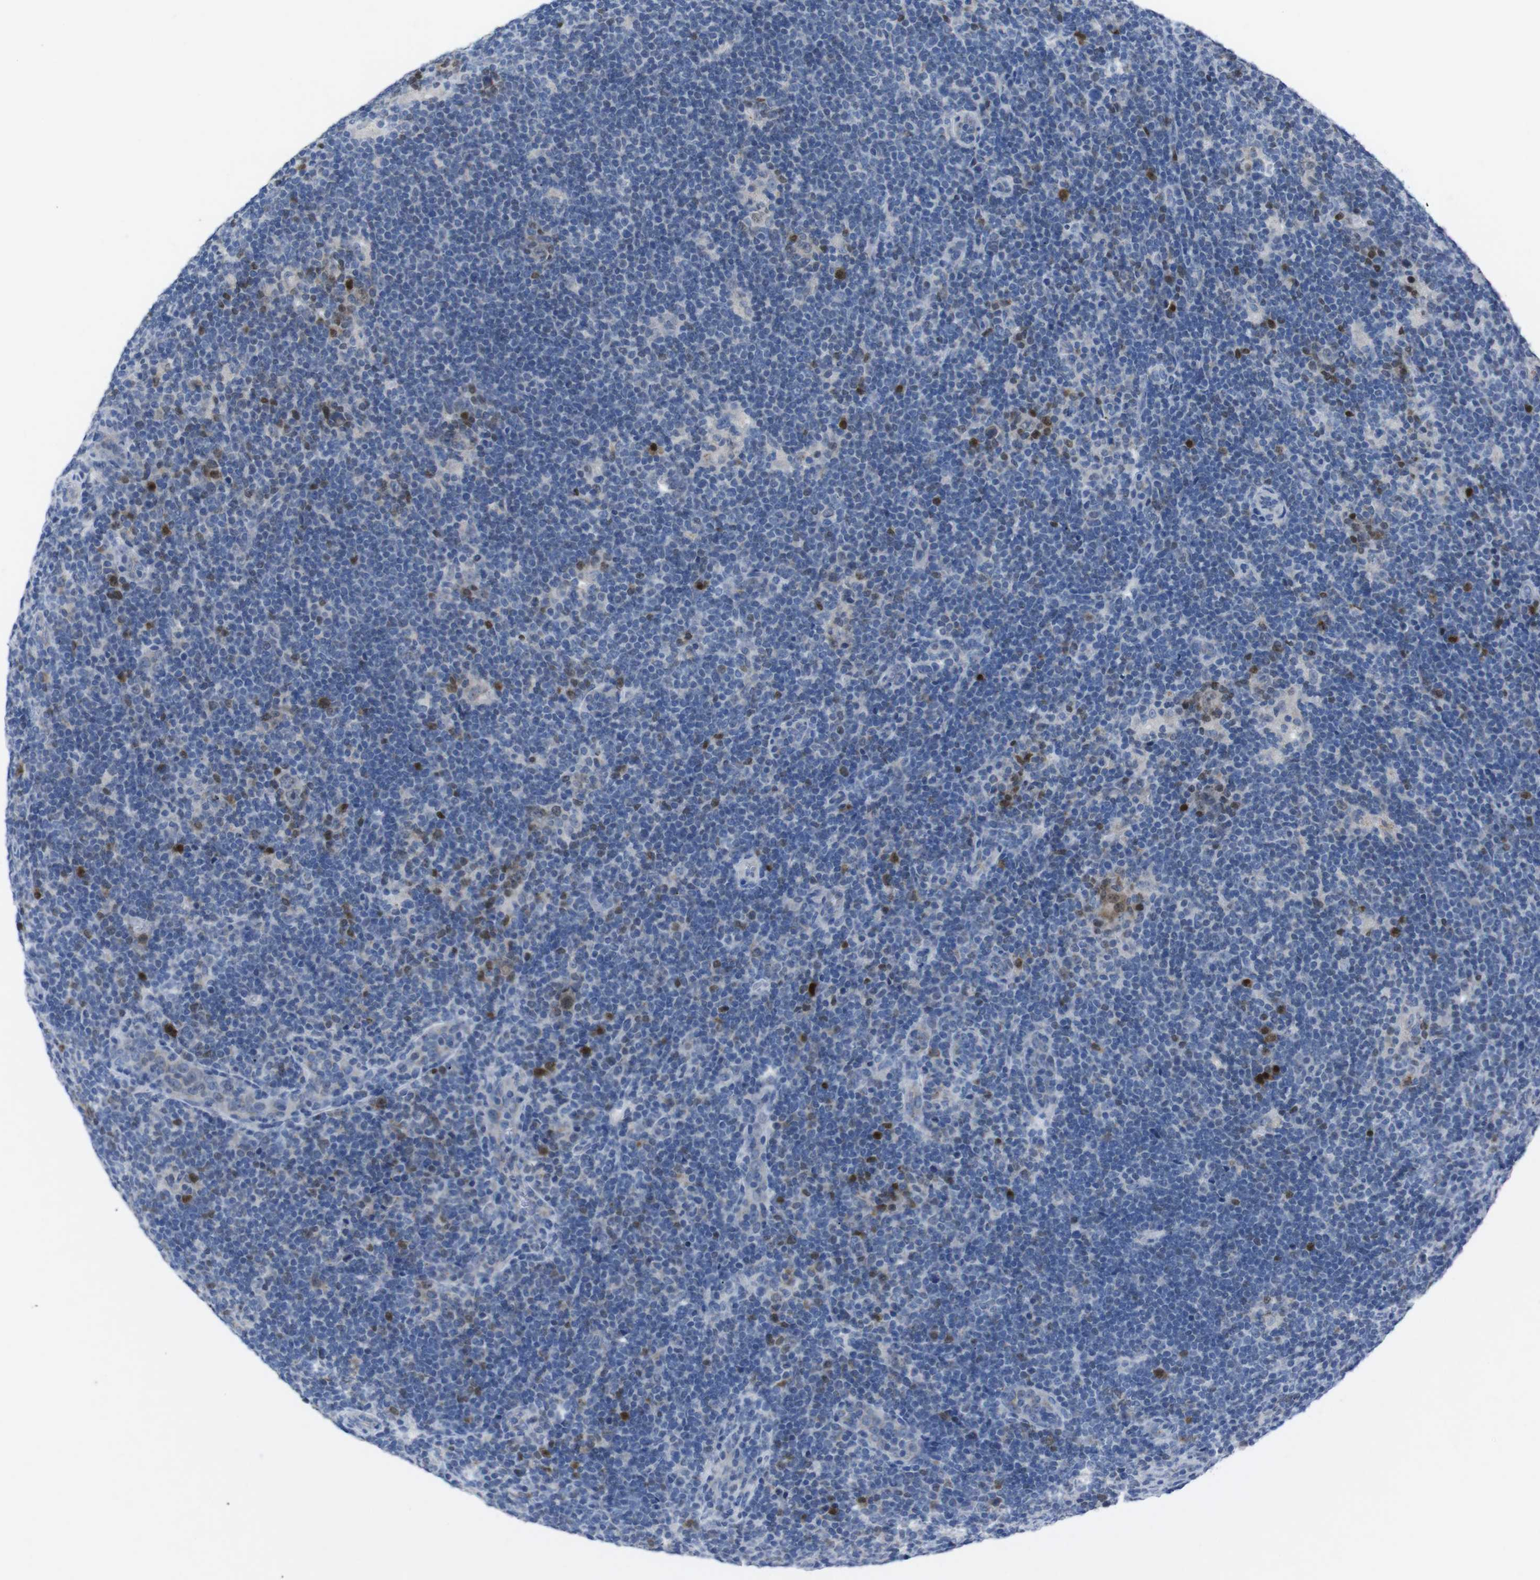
{"staining": {"intensity": "negative", "quantity": "none", "location": "none"}, "tissue": "lymphoma", "cell_type": "Tumor cells", "image_type": "cancer", "snomed": [{"axis": "morphology", "description": "Hodgkin's disease, NOS"}, {"axis": "topography", "description": "Lymph node"}], "caption": "Tumor cells are negative for protein expression in human Hodgkin's disease.", "gene": "IRF4", "patient": {"sex": "female", "age": 57}}